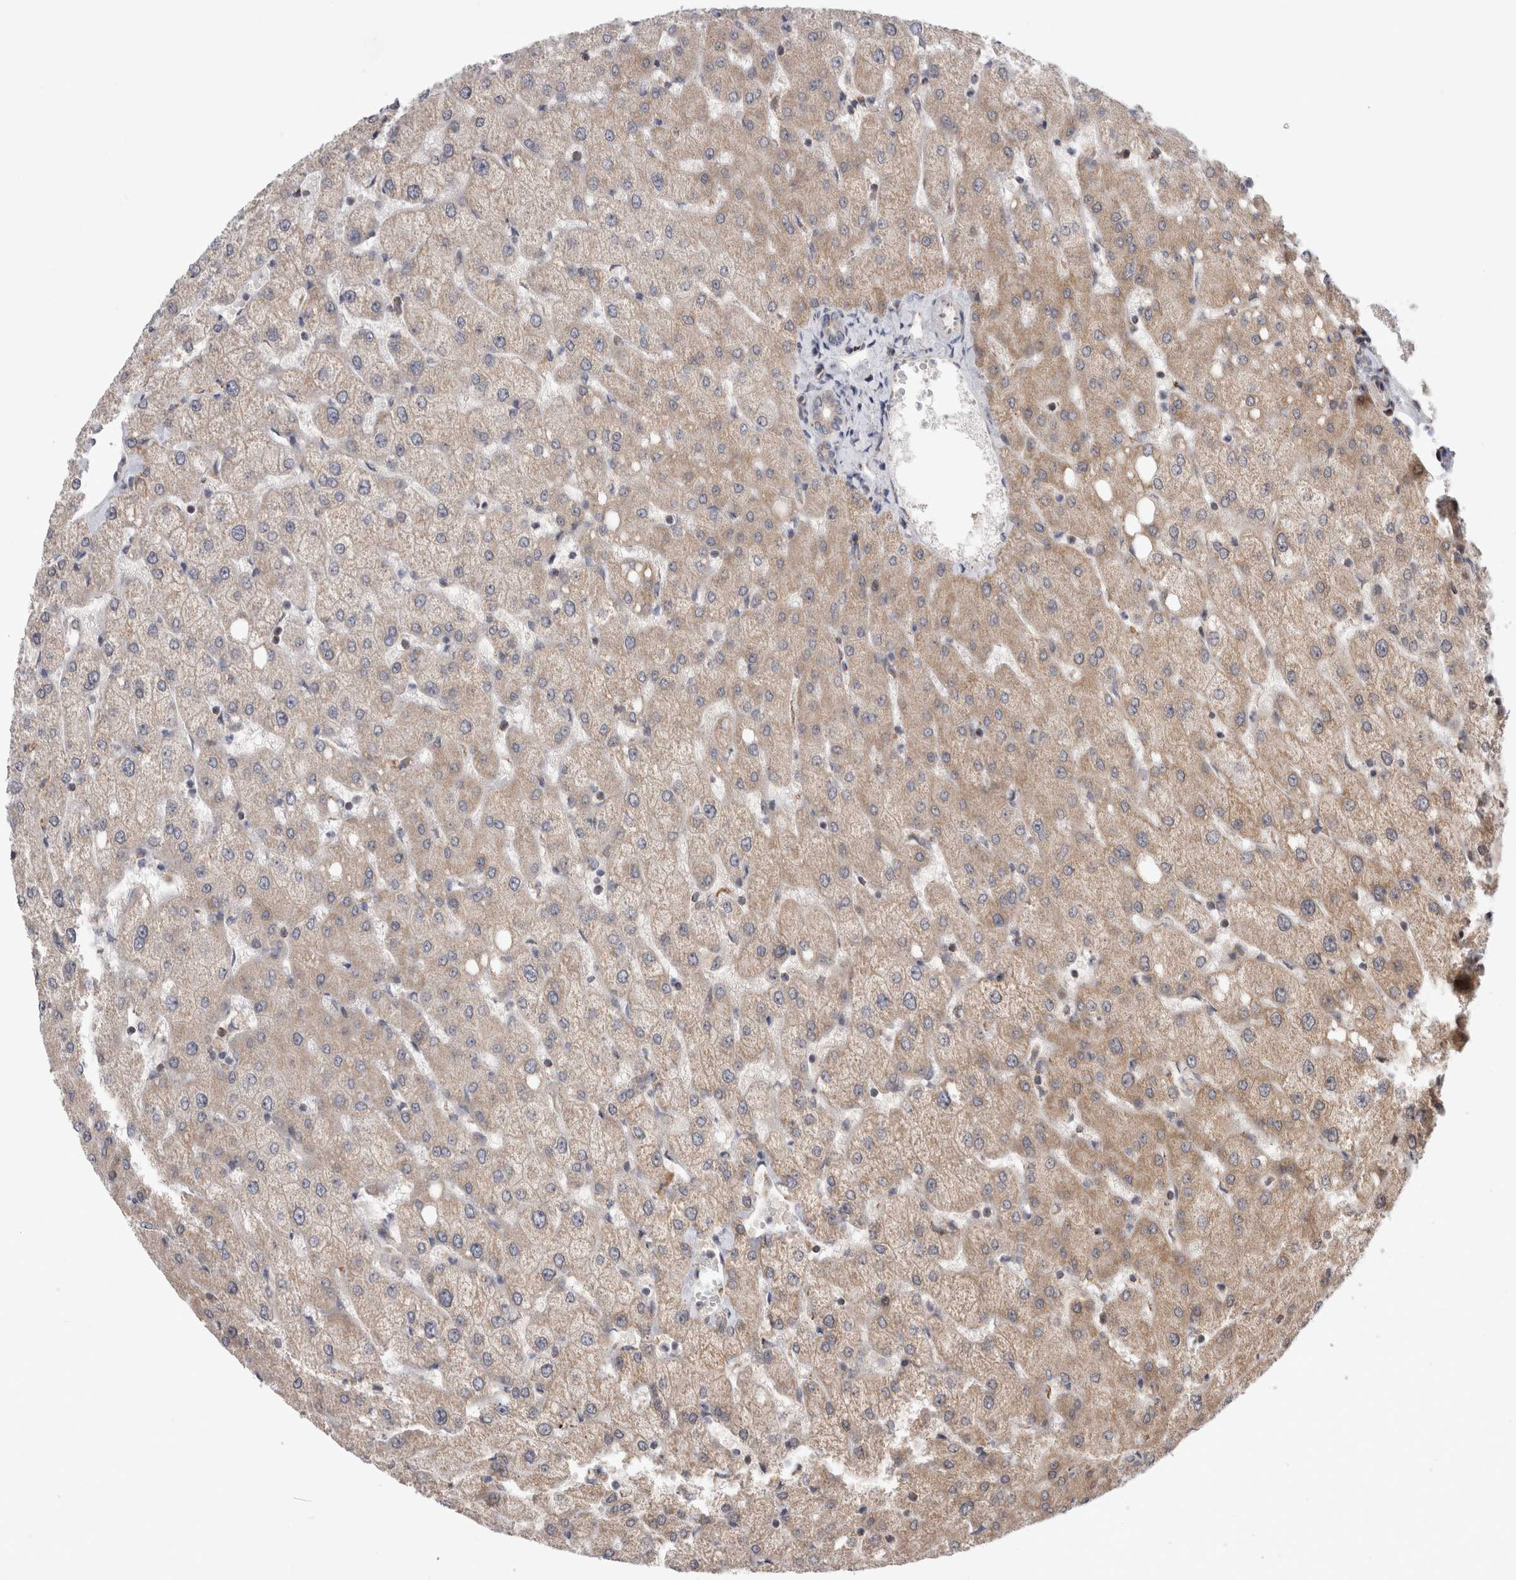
{"staining": {"intensity": "negative", "quantity": "none", "location": "none"}, "tissue": "liver", "cell_type": "Cholangiocytes", "image_type": "normal", "snomed": [{"axis": "morphology", "description": "Normal tissue, NOS"}, {"axis": "topography", "description": "Liver"}], "caption": "Cholangiocytes are negative for brown protein staining in normal liver. (Stains: DAB (3,3'-diaminobenzidine) immunohistochemistry with hematoxylin counter stain, Microscopy: brightfield microscopy at high magnification).", "gene": "MRPL37", "patient": {"sex": "female", "age": 54}}